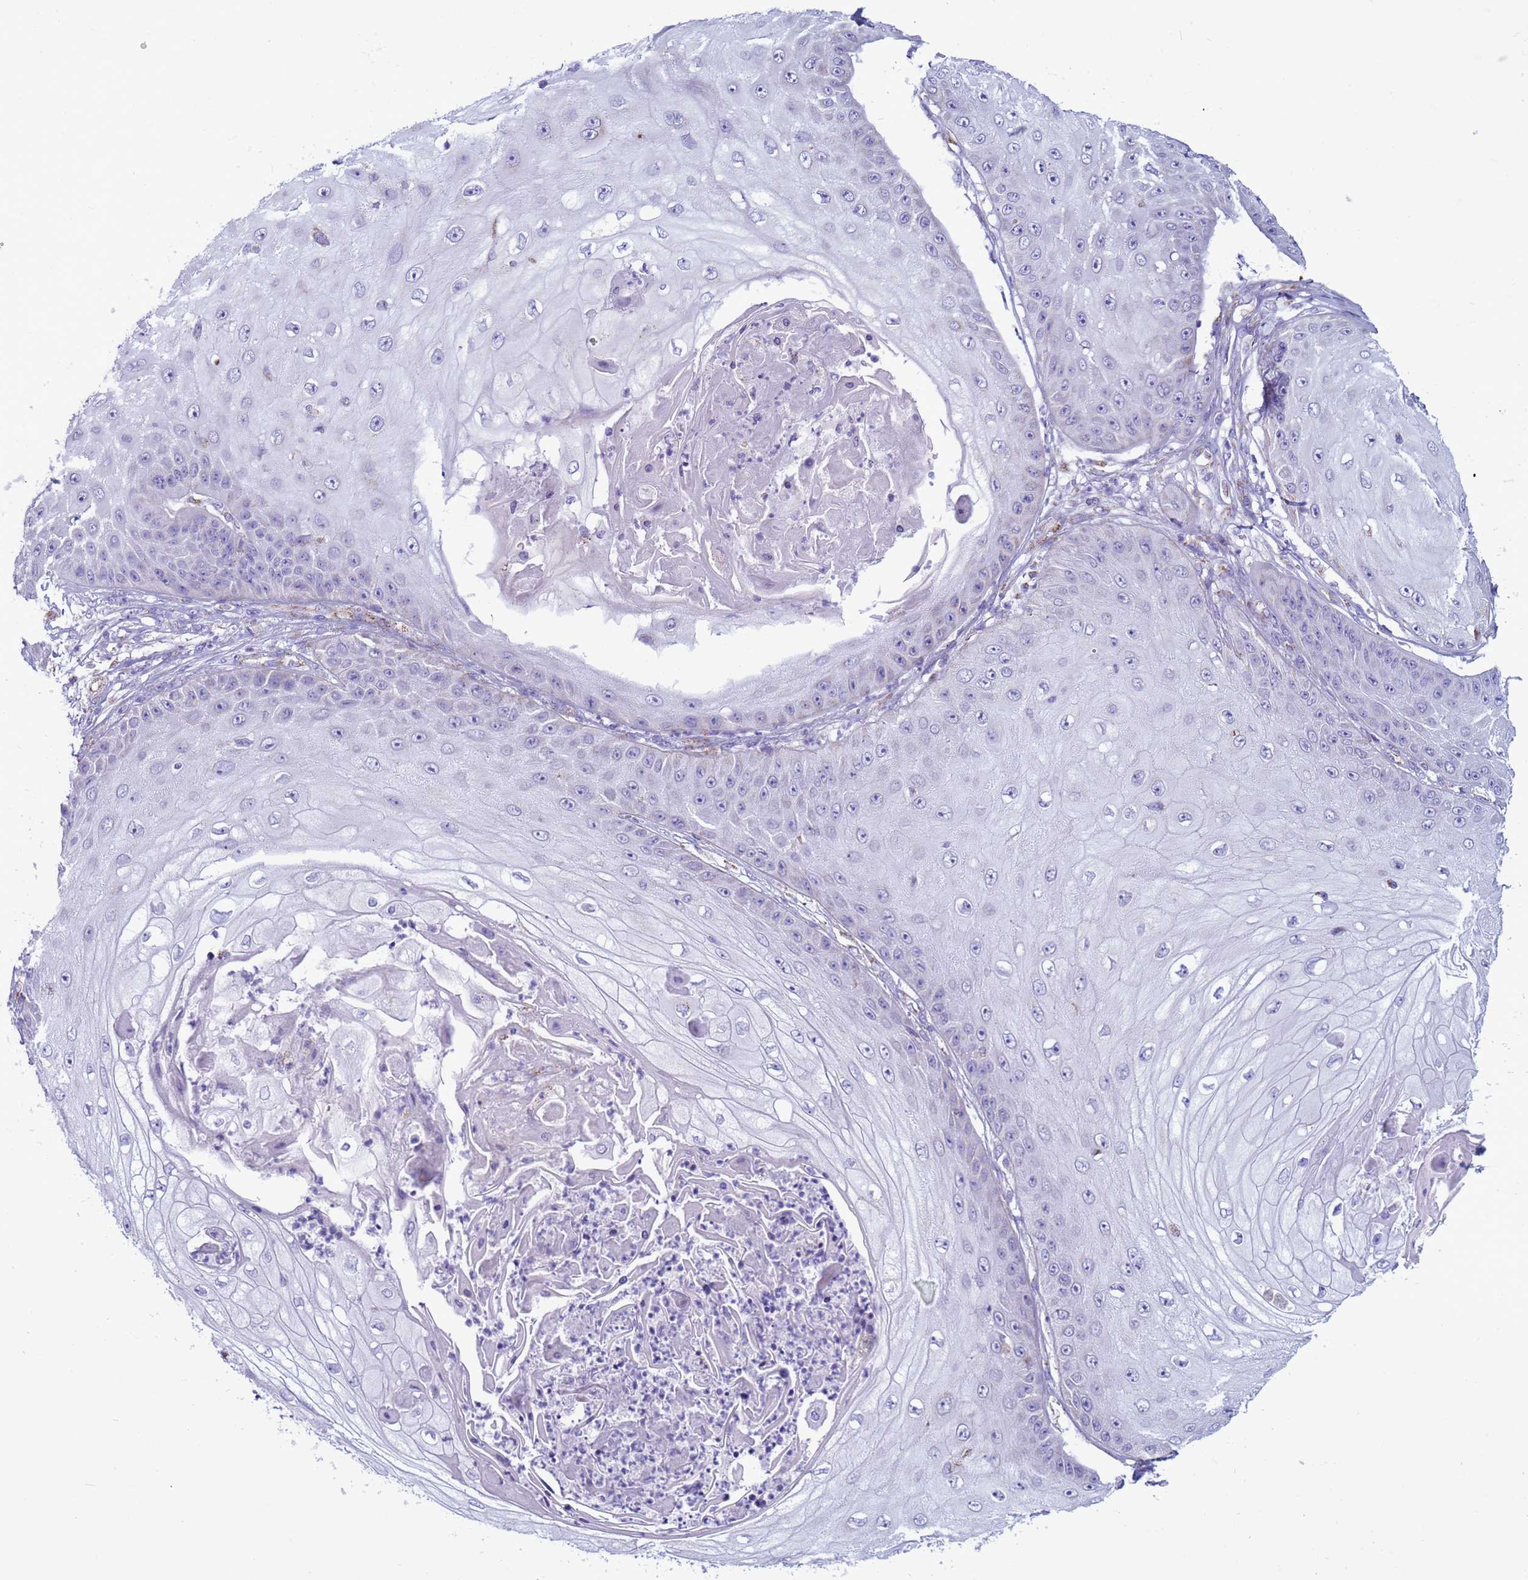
{"staining": {"intensity": "negative", "quantity": "none", "location": "none"}, "tissue": "skin cancer", "cell_type": "Tumor cells", "image_type": "cancer", "snomed": [{"axis": "morphology", "description": "Squamous cell carcinoma, NOS"}, {"axis": "topography", "description": "Skin"}], "caption": "Immunohistochemistry (IHC) micrograph of human skin squamous cell carcinoma stained for a protein (brown), which shows no positivity in tumor cells. Nuclei are stained in blue.", "gene": "NCALD", "patient": {"sex": "male", "age": 70}}